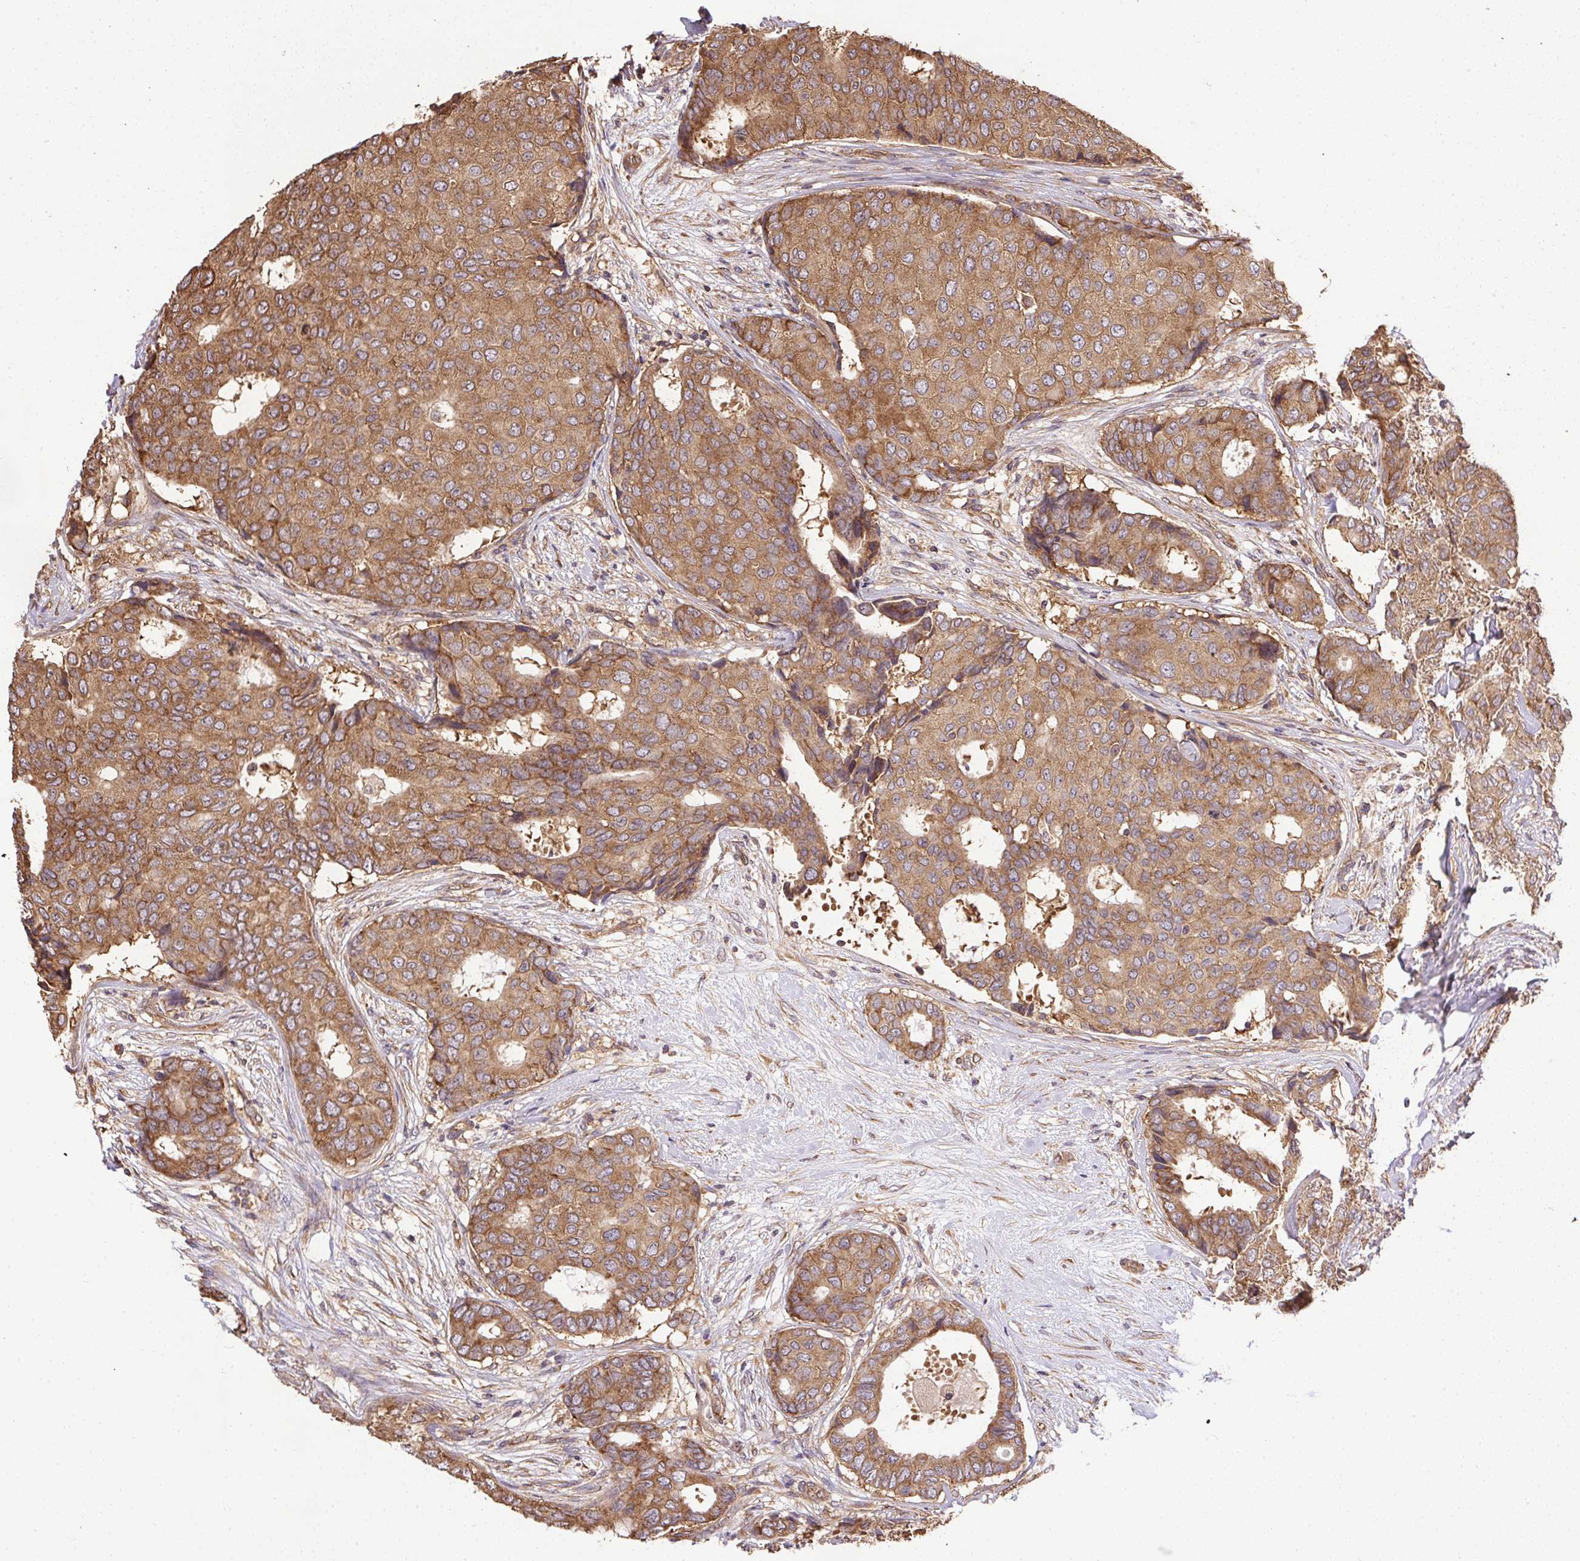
{"staining": {"intensity": "moderate", "quantity": ">75%", "location": "cytoplasmic/membranous"}, "tissue": "breast cancer", "cell_type": "Tumor cells", "image_type": "cancer", "snomed": [{"axis": "morphology", "description": "Duct carcinoma"}, {"axis": "topography", "description": "Breast"}], "caption": "High-power microscopy captured an IHC photomicrograph of breast cancer (intraductal carcinoma), revealing moderate cytoplasmic/membranous staining in approximately >75% of tumor cells.", "gene": "EIF2S1", "patient": {"sex": "female", "age": 75}}